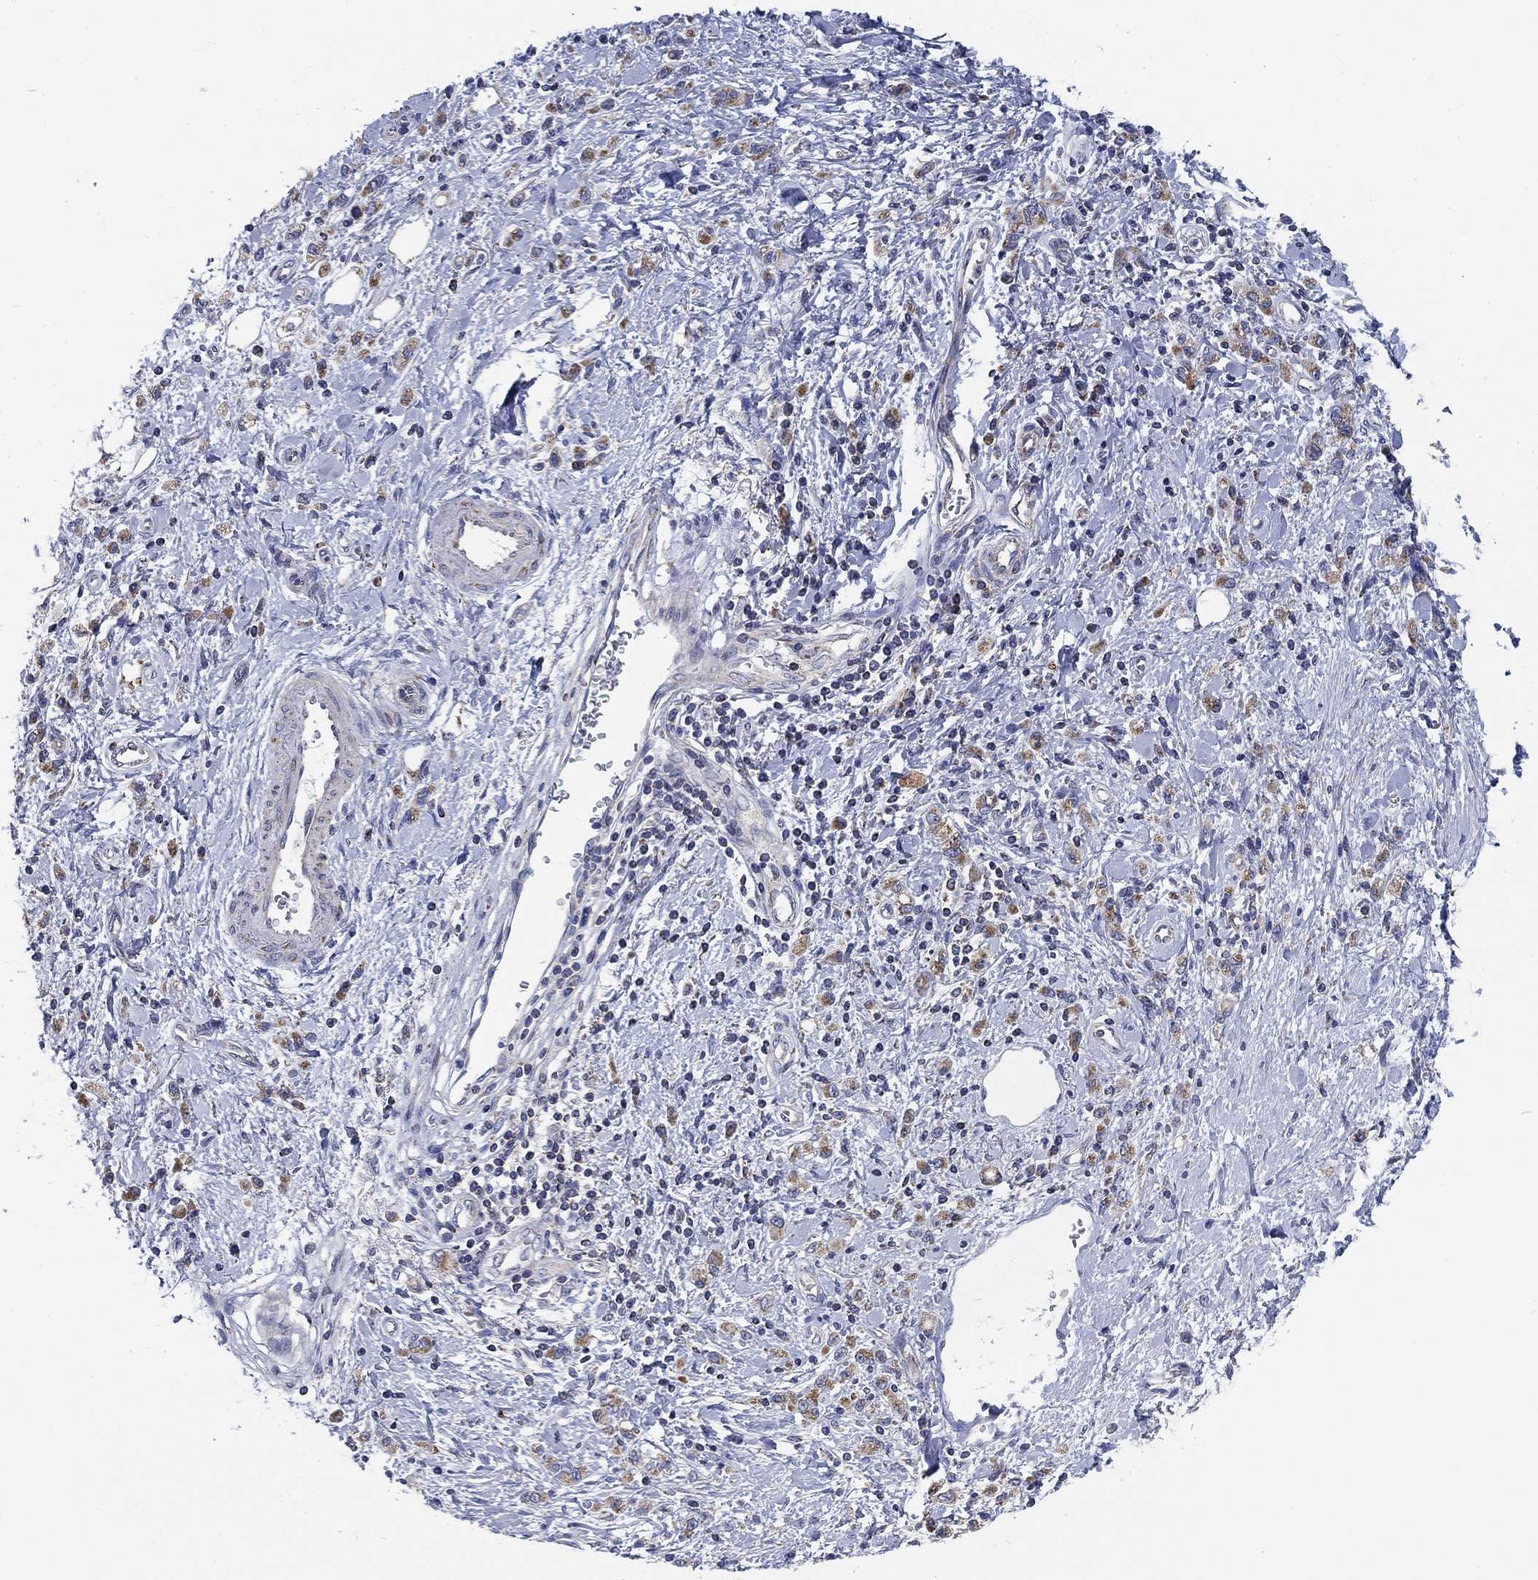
{"staining": {"intensity": "strong", "quantity": ">75%", "location": "cytoplasmic/membranous"}, "tissue": "stomach cancer", "cell_type": "Tumor cells", "image_type": "cancer", "snomed": [{"axis": "morphology", "description": "Adenocarcinoma, NOS"}, {"axis": "topography", "description": "Stomach"}], "caption": "There is high levels of strong cytoplasmic/membranous positivity in tumor cells of stomach cancer, as demonstrated by immunohistochemical staining (brown color).", "gene": "NACAD", "patient": {"sex": "male", "age": 77}}